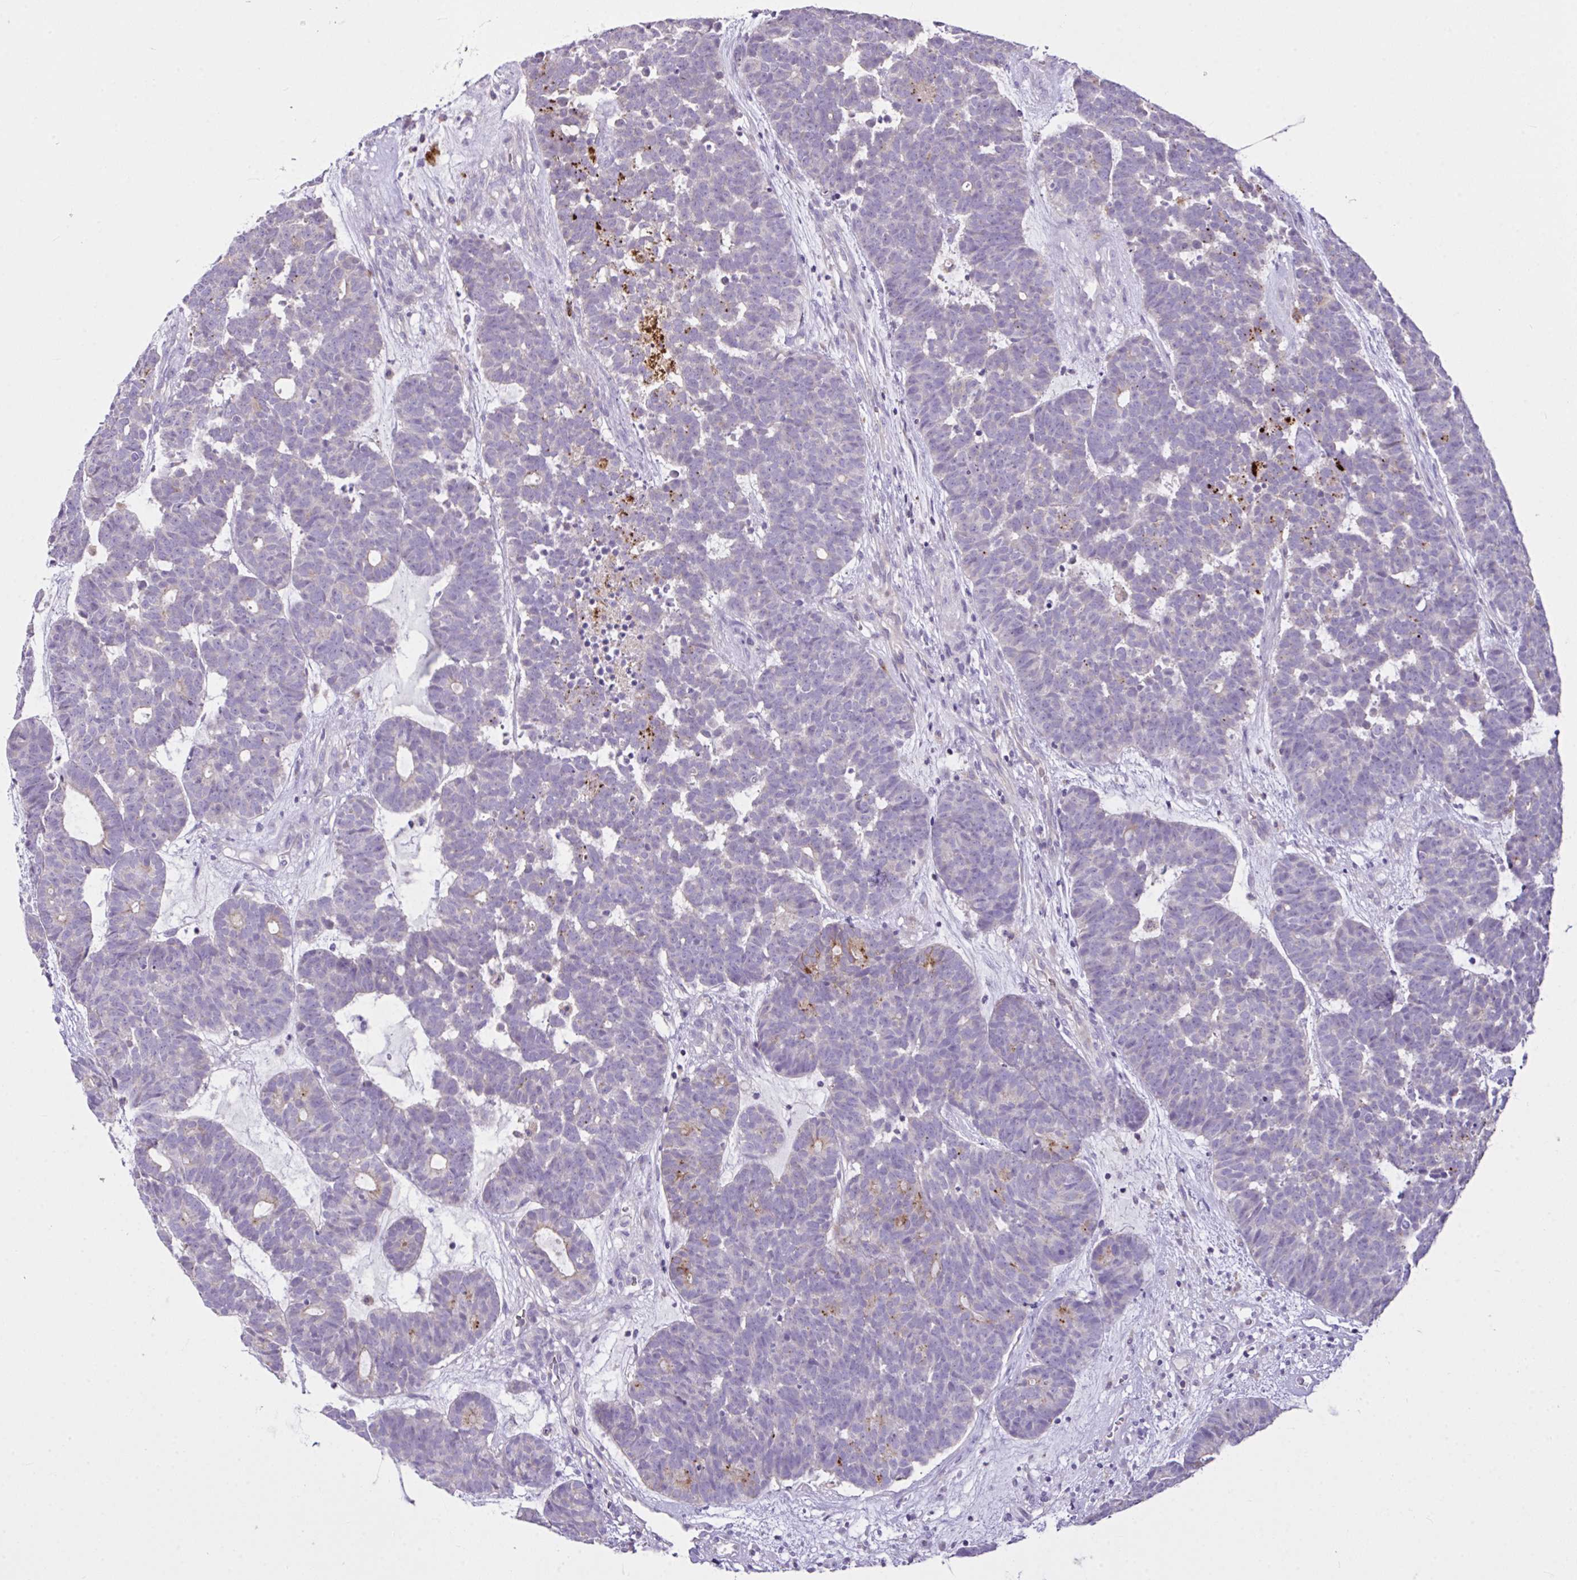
{"staining": {"intensity": "moderate", "quantity": "<25%", "location": "cytoplasmic/membranous"}, "tissue": "head and neck cancer", "cell_type": "Tumor cells", "image_type": "cancer", "snomed": [{"axis": "morphology", "description": "Adenocarcinoma, NOS"}, {"axis": "topography", "description": "Head-Neck"}], "caption": "Immunohistochemistry (IHC) photomicrograph of human adenocarcinoma (head and neck) stained for a protein (brown), which displays low levels of moderate cytoplasmic/membranous positivity in about <25% of tumor cells.", "gene": "D2HGDH", "patient": {"sex": "female", "age": 81}}